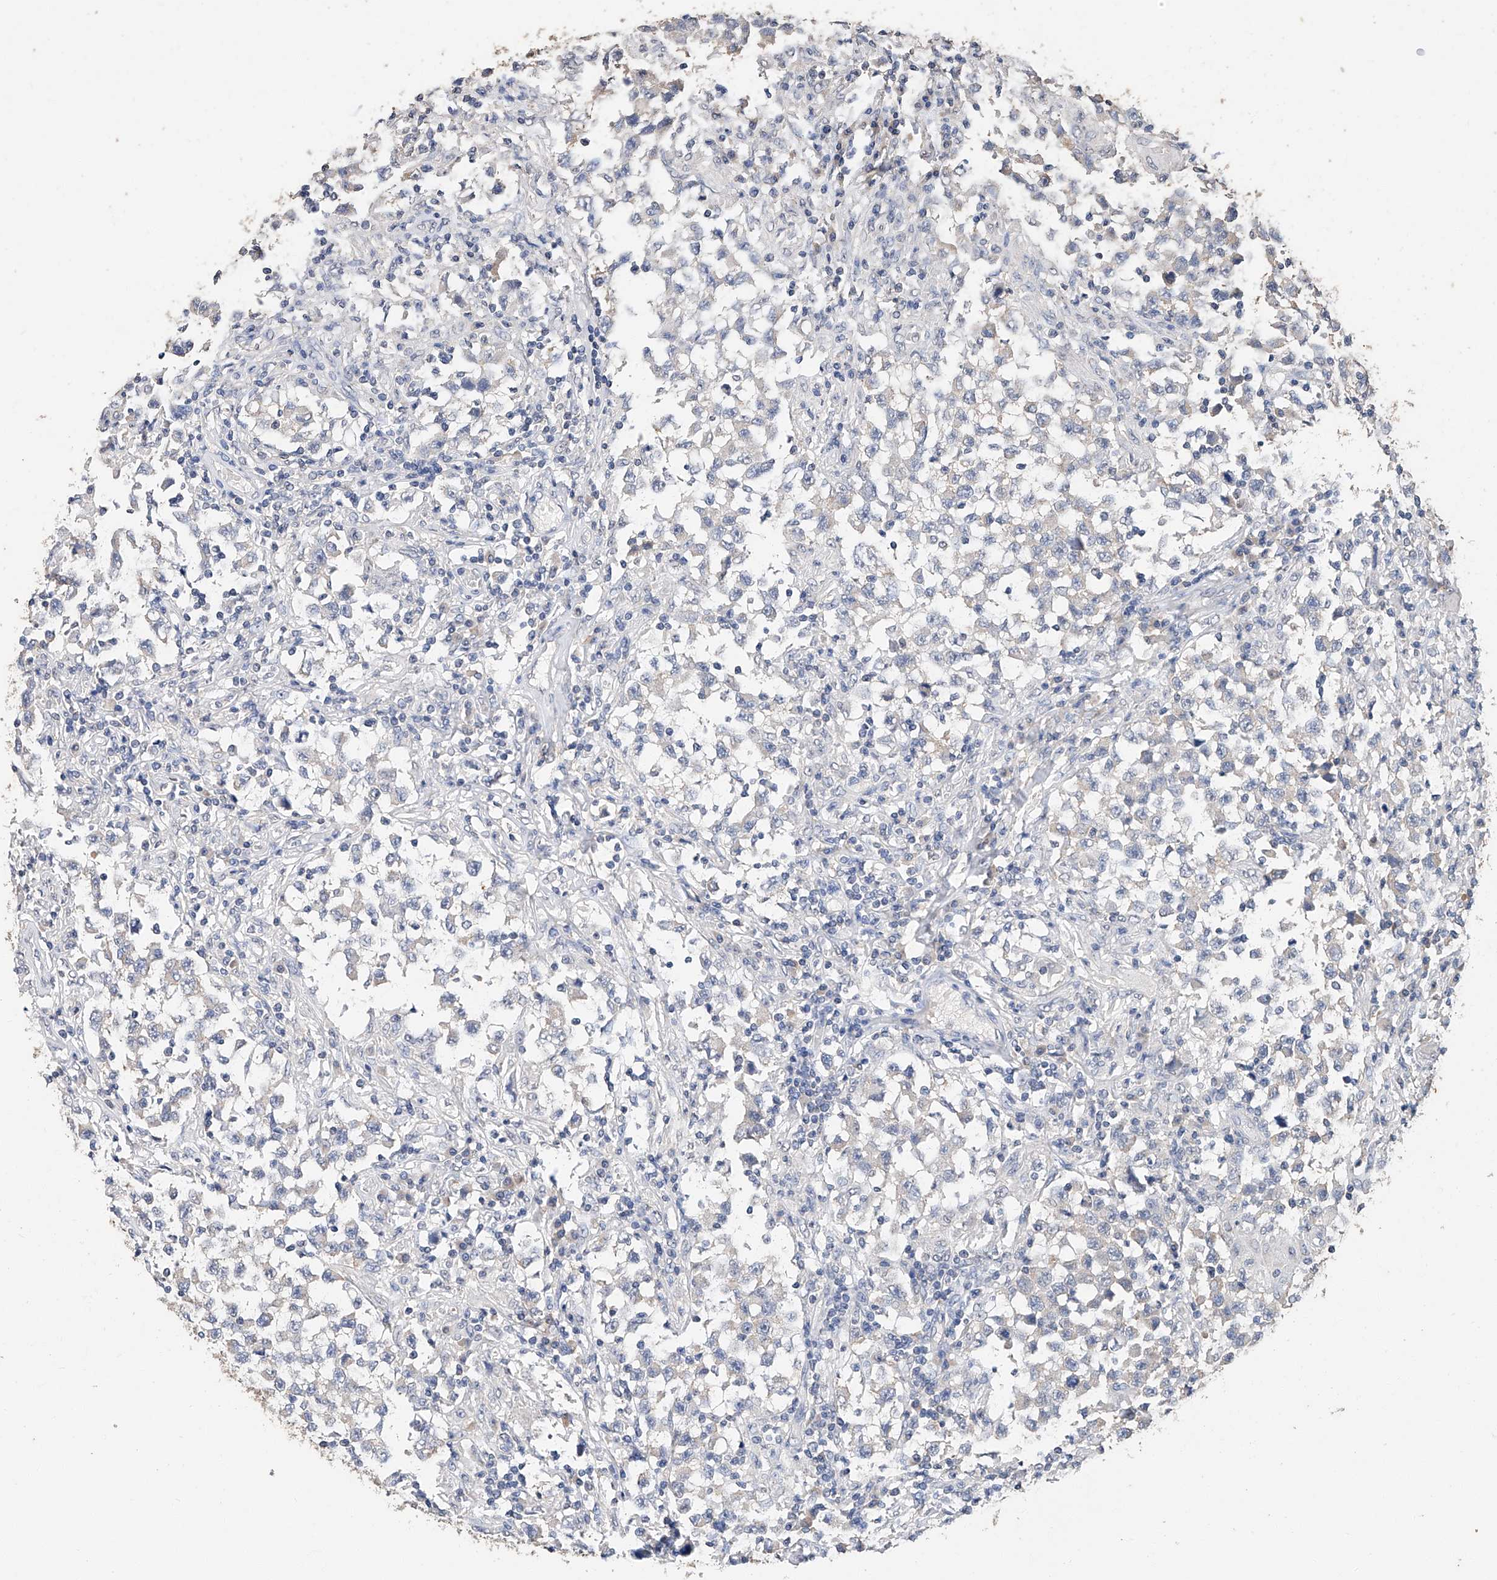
{"staining": {"intensity": "negative", "quantity": "none", "location": "none"}, "tissue": "testis cancer", "cell_type": "Tumor cells", "image_type": "cancer", "snomed": [{"axis": "morphology", "description": "Carcinoma, Embryonal, NOS"}, {"axis": "topography", "description": "Testis"}], "caption": "Immunohistochemistry (IHC) of testis cancer (embryonal carcinoma) reveals no staining in tumor cells.", "gene": "CERS4", "patient": {"sex": "male", "age": 21}}